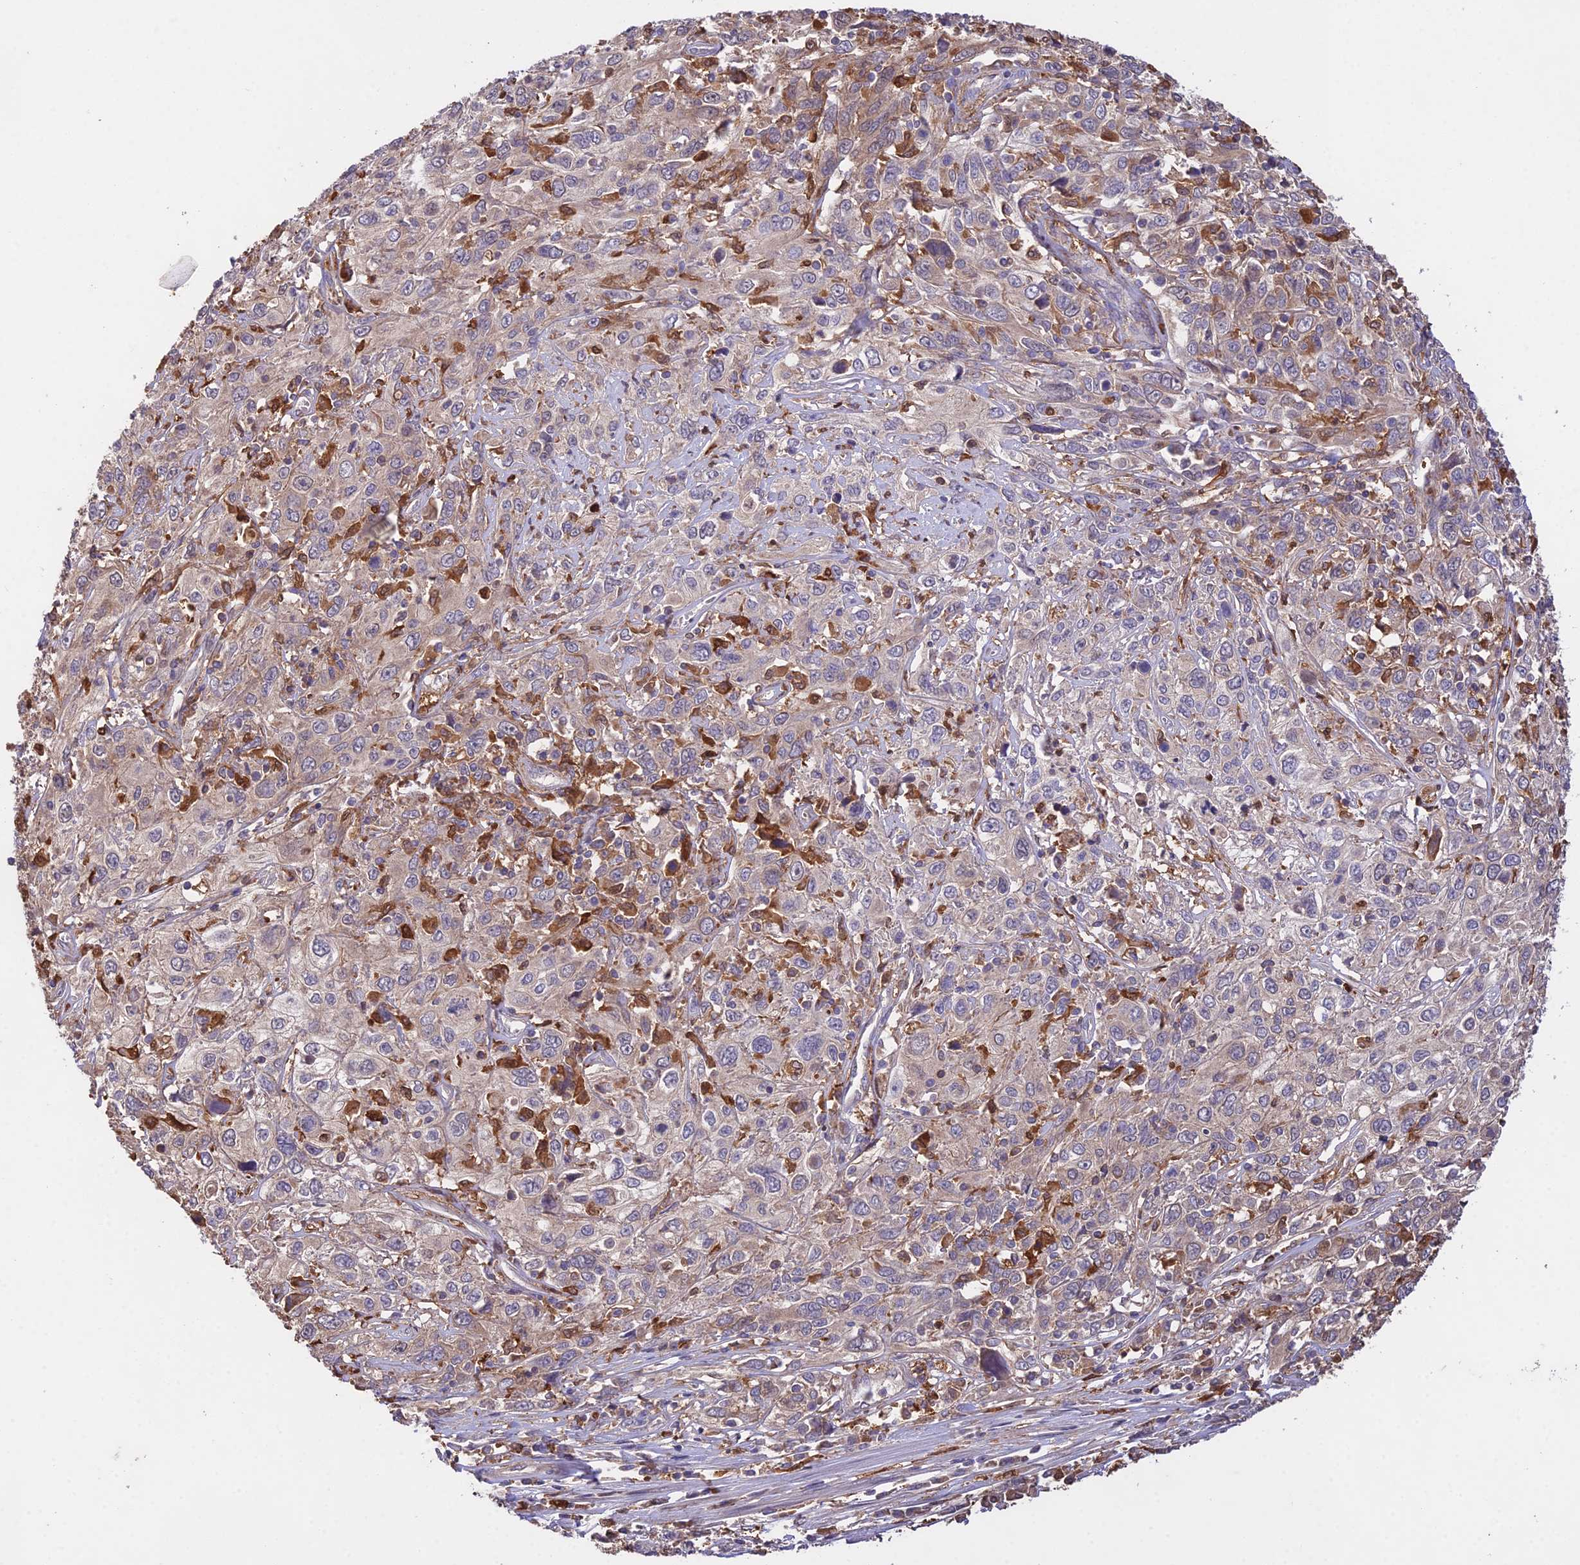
{"staining": {"intensity": "weak", "quantity": "<25%", "location": "cytoplasmic/membranous"}, "tissue": "cervical cancer", "cell_type": "Tumor cells", "image_type": "cancer", "snomed": [{"axis": "morphology", "description": "Squamous cell carcinoma, NOS"}, {"axis": "topography", "description": "Cervix"}], "caption": "Tumor cells are negative for brown protein staining in cervical cancer.", "gene": "FBP1", "patient": {"sex": "female", "age": 46}}